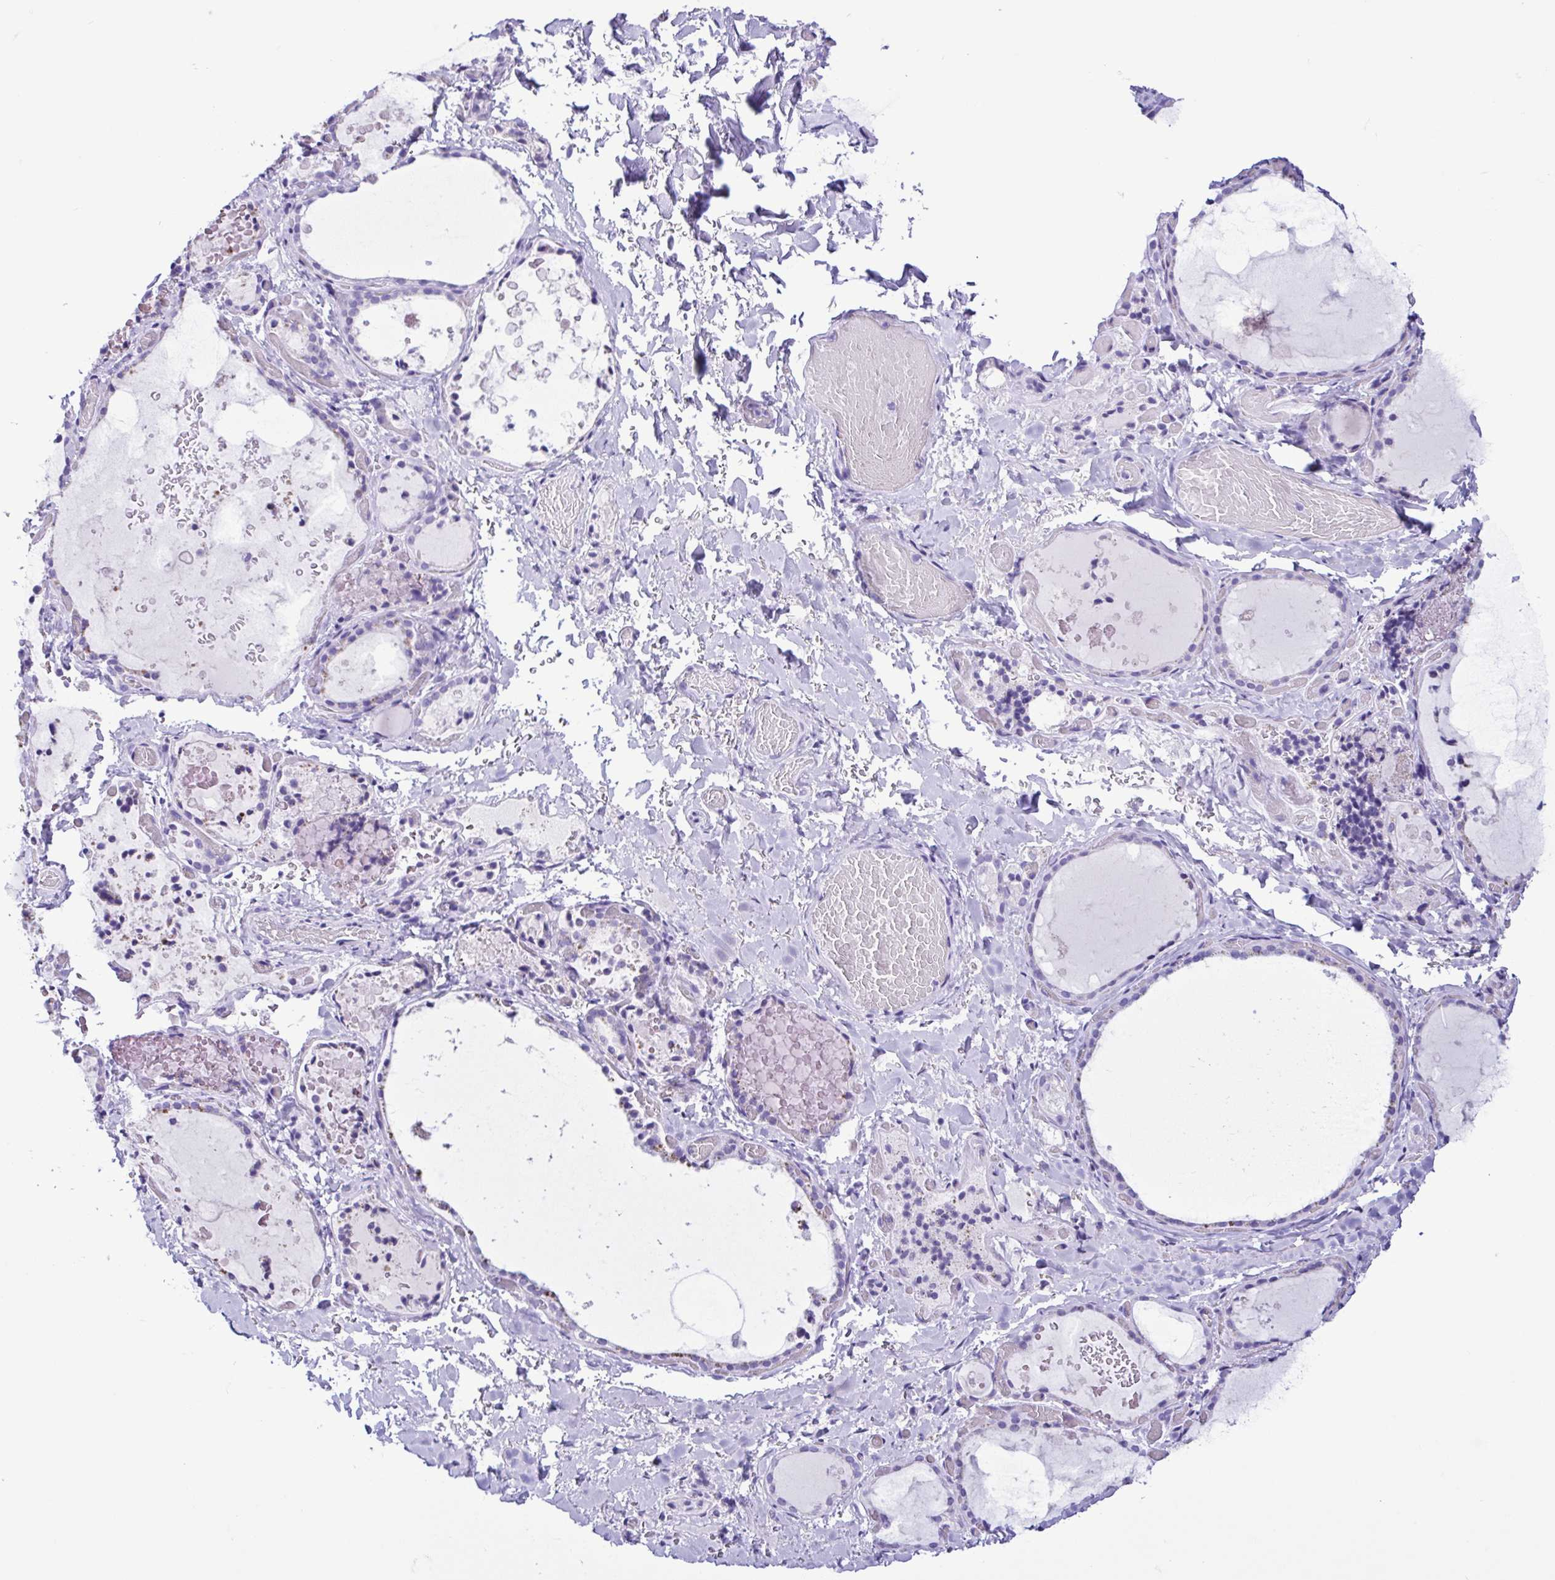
{"staining": {"intensity": "negative", "quantity": "none", "location": "none"}, "tissue": "thyroid gland", "cell_type": "Glandular cells", "image_type": "normal", "snomed": [{"axis": "morphology", "description": "Normal tissue, NOS"}, {"axis": "topography", "description": "Thyroid gland"}], "caption": "Immunohistochemistry (IHC) micrograph of normal thyroid gland: thyroid gland stained with DAB (3,3'-diaminobenzidine) displays no significant protein staining in glandular cells.", "gene": "SPATA16", "patient": {"sex": "female", "age": 56}}